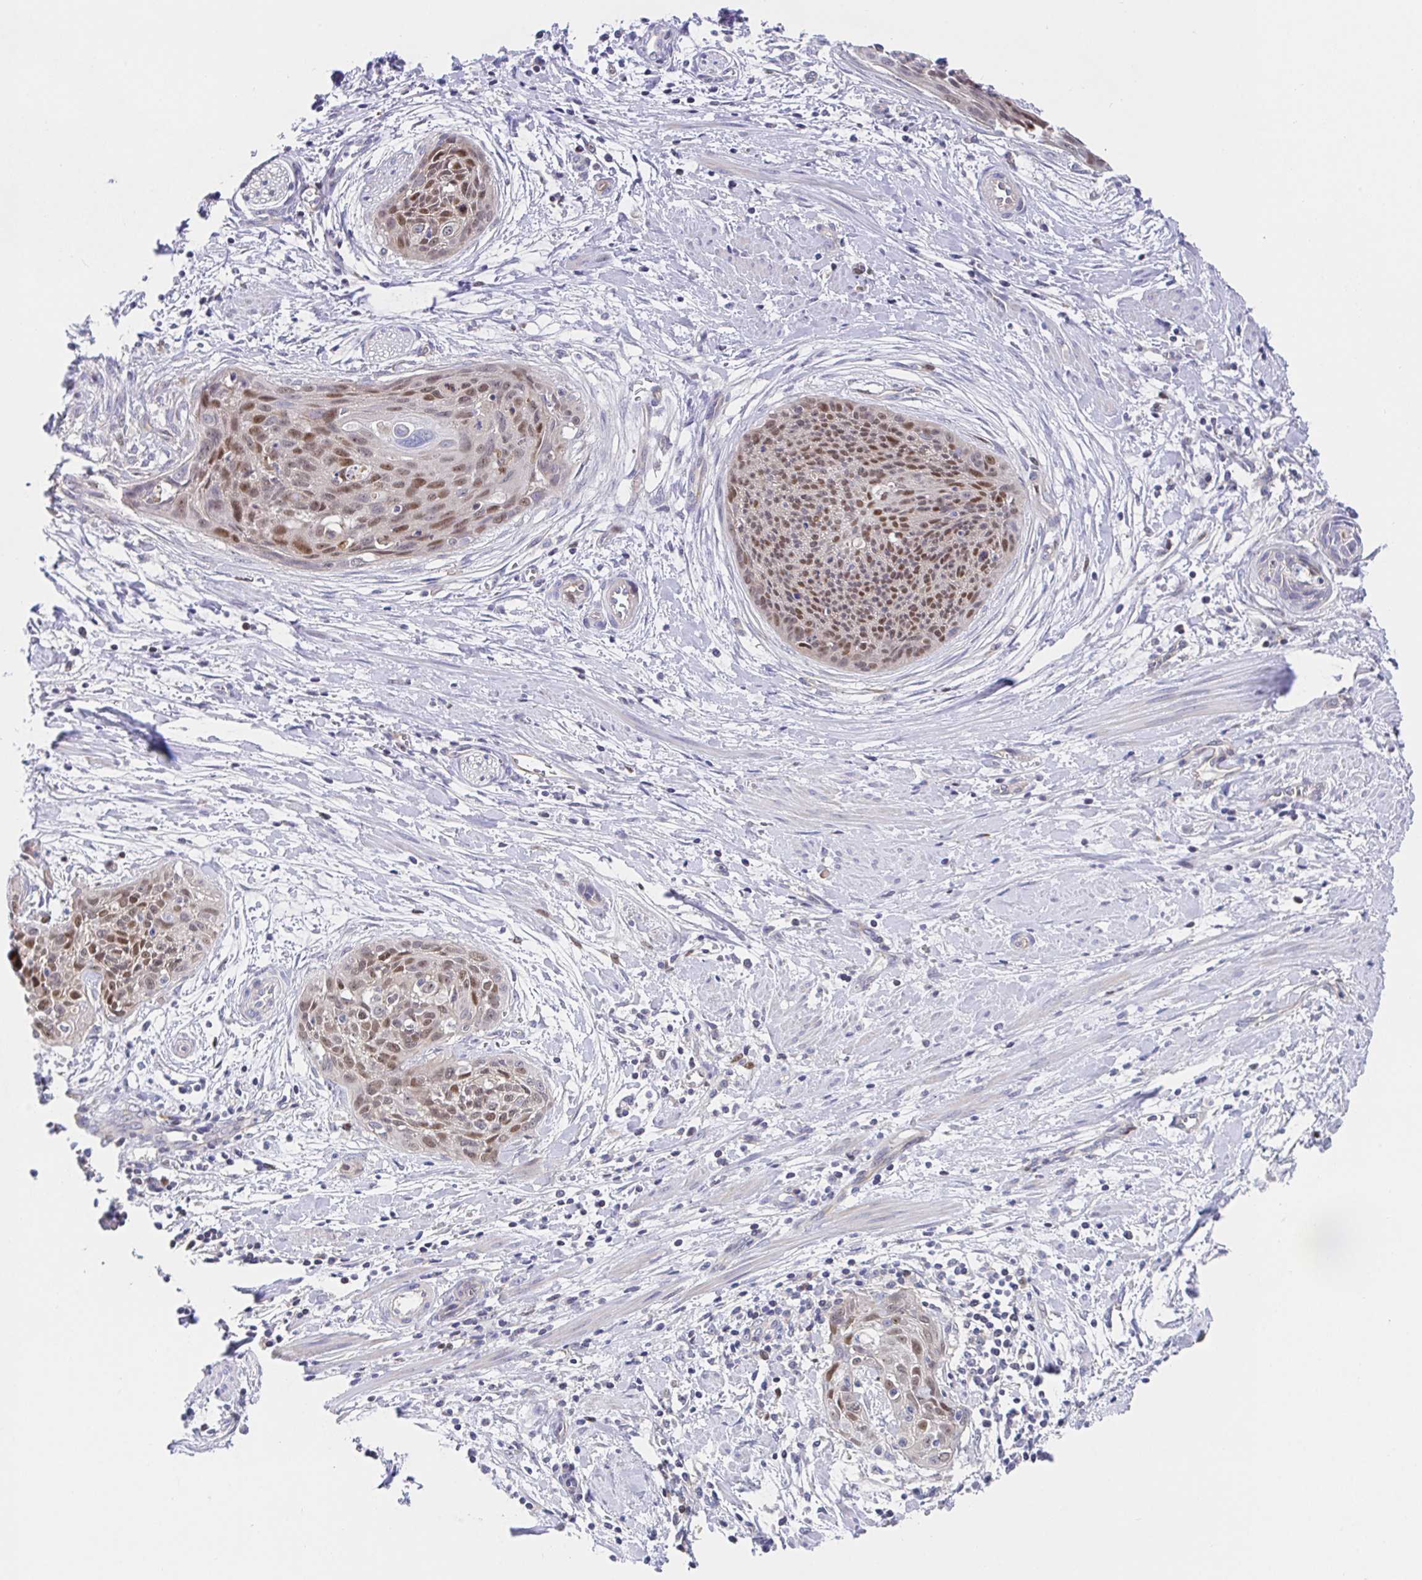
{"staining": {"intensity": "moderate", "quantity": ">75%", "location": "nuclear"}, "tissue": "cervical cancer", "cell_type": "Tumor cells", "image_type": "cancer", "snomed": [{"axis": "morphology", "description": "Squamous cell carcinoma, NOS"}, {"axis": "topography", "description": "Cervix"}], "caption": "IHC of cervical squamous cell carcinoma exhibits medium levels of moderate nuclear expression in approximately >75% of tumor cells.", "gene": "TIMELESS", "patient": {"sex": "female", "age": 55}}